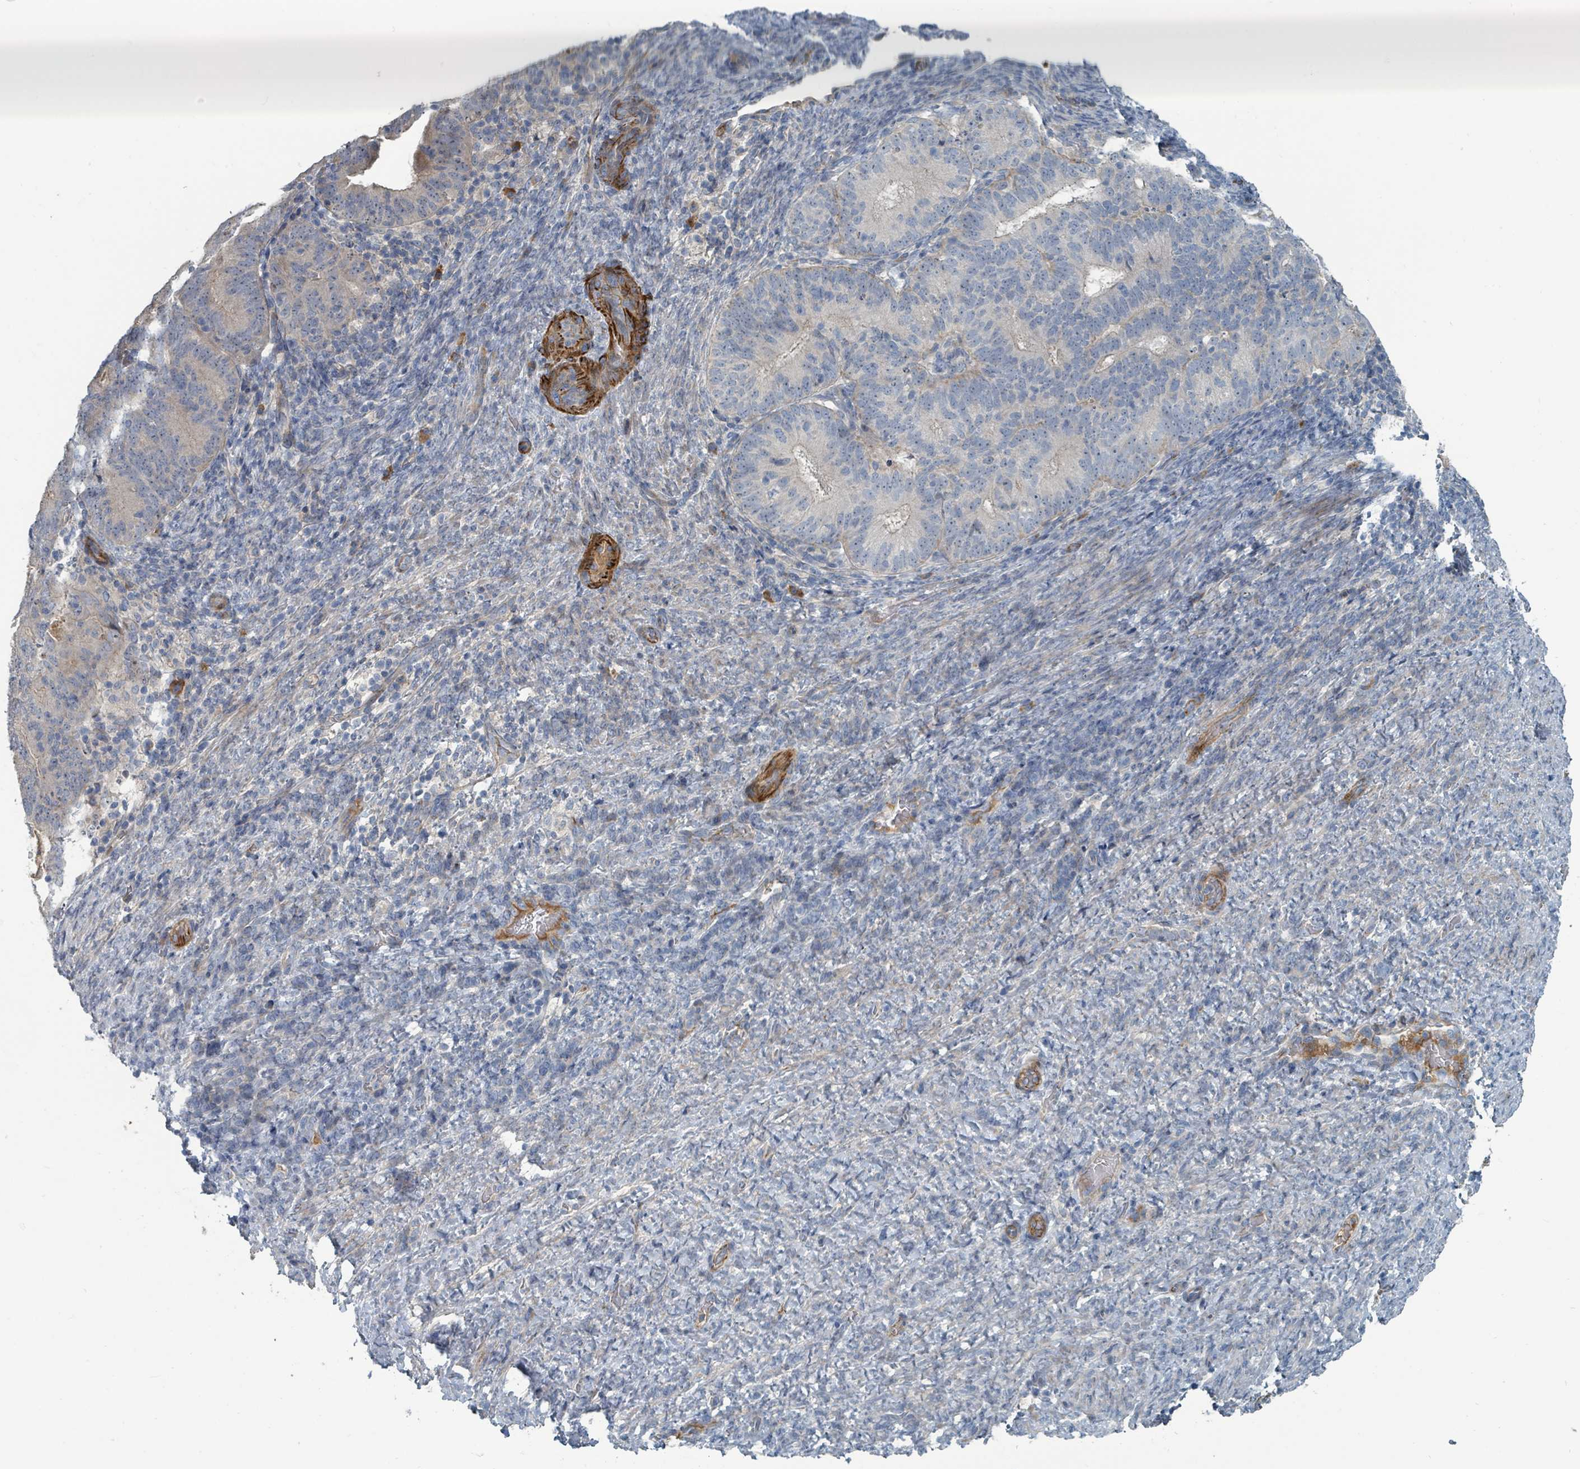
{"staining": {"intensity": "weak", "quantity": "<25%", "location": "cytoplasmic/membranous"}, "tissue": "endometrial cancer", "cell_type": "Tumor cells", "image_type": "cancer", "snomed": [{"axis": "morphology", "description": "Adenocarcinoma, NOS"}, {"axis": "topography", "description": "Endometrium"}], "caption": "There is no significant expression in tumor cells of endometrial cancer.", "gene": "SLC44A5", "patient": {"sex": "female", "age": 70}}